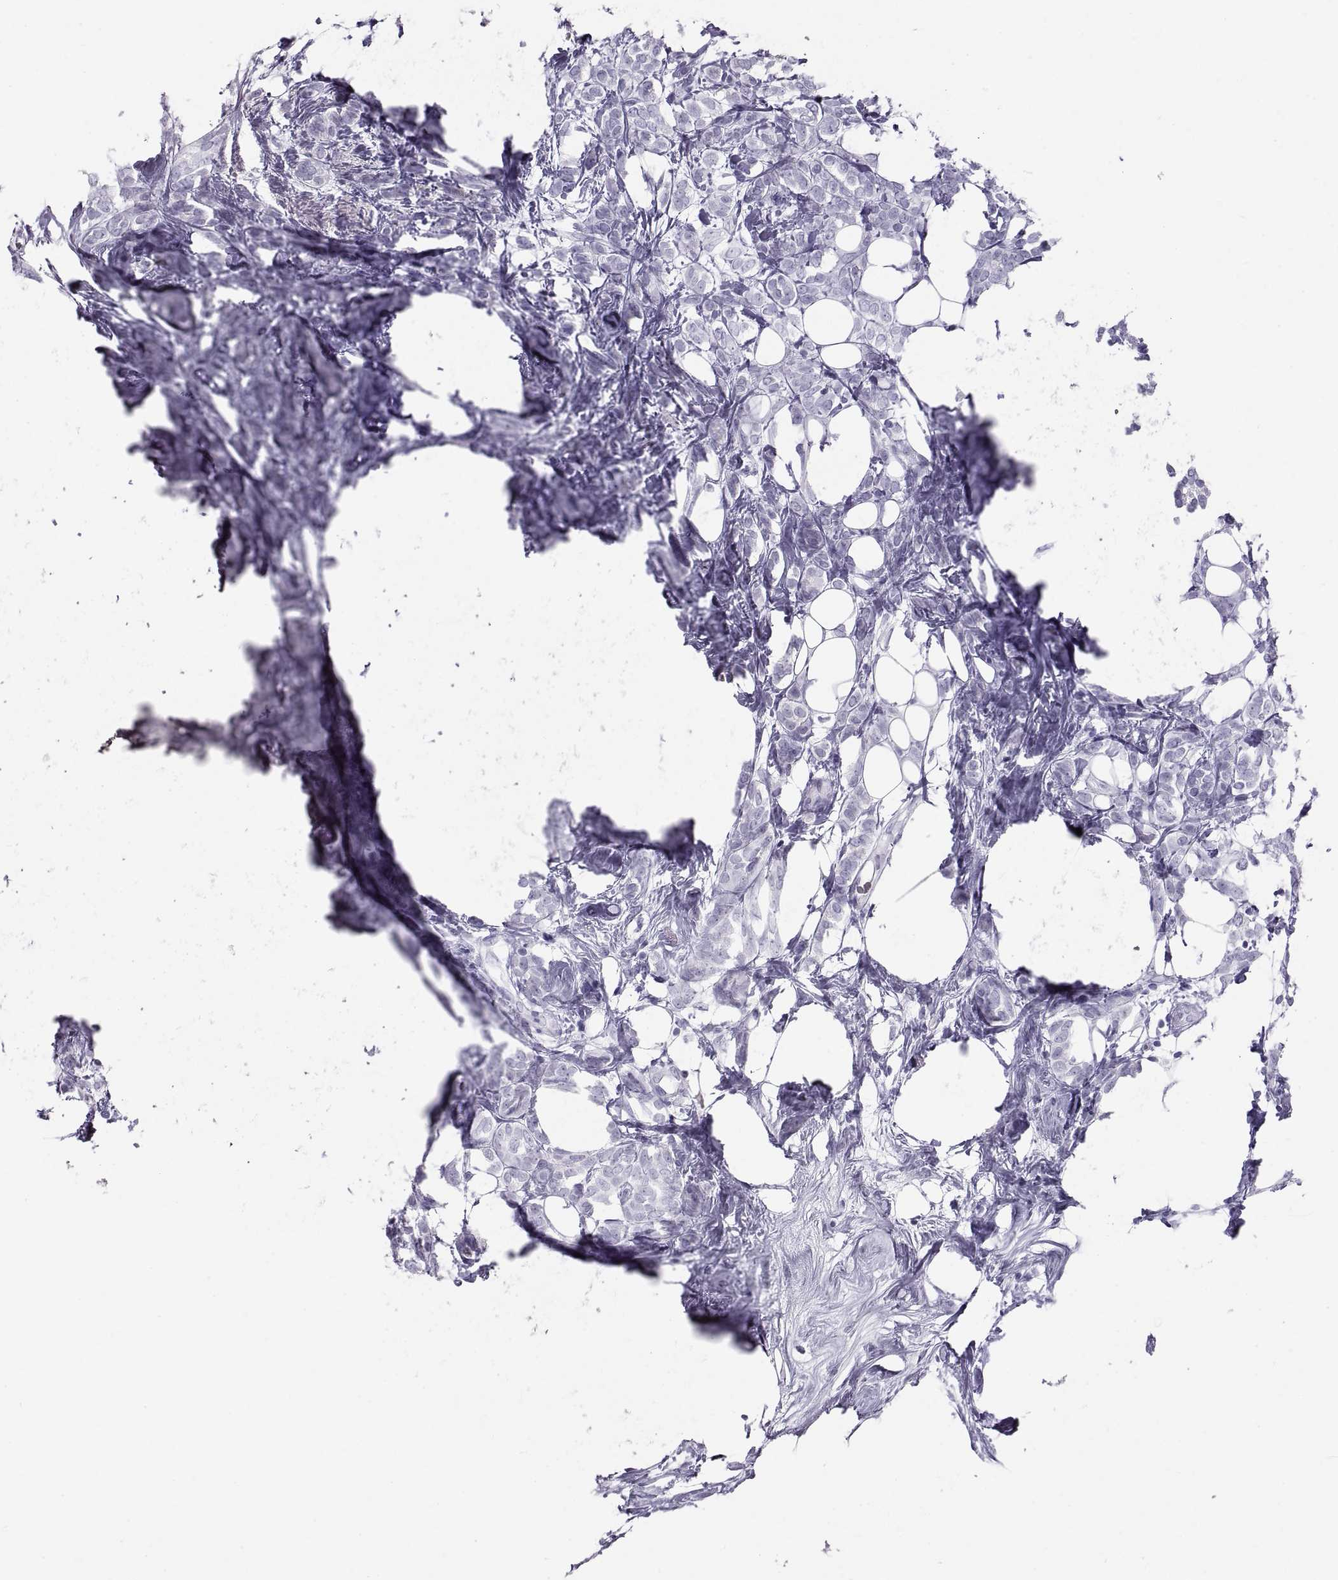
{"staining": {"intensity": "negative", "quantity": "none", "location": "none"}, "tissue": "breast cancer", "cell_type": "Tumor cells", "image_type": "cancer", "snomed": [{"axis": "morphology", "description": "Lobular carcinoma"}, {"axis": "topography", "description": "Breast"}], "caption": "Immunohistochemical staining of breast lobular carcinoma reveals no significant positivity in tumor cells. Nuclei are stained in blue.", "gene": "SEMG1", "patient": {"sex": "female", "age": 49}}